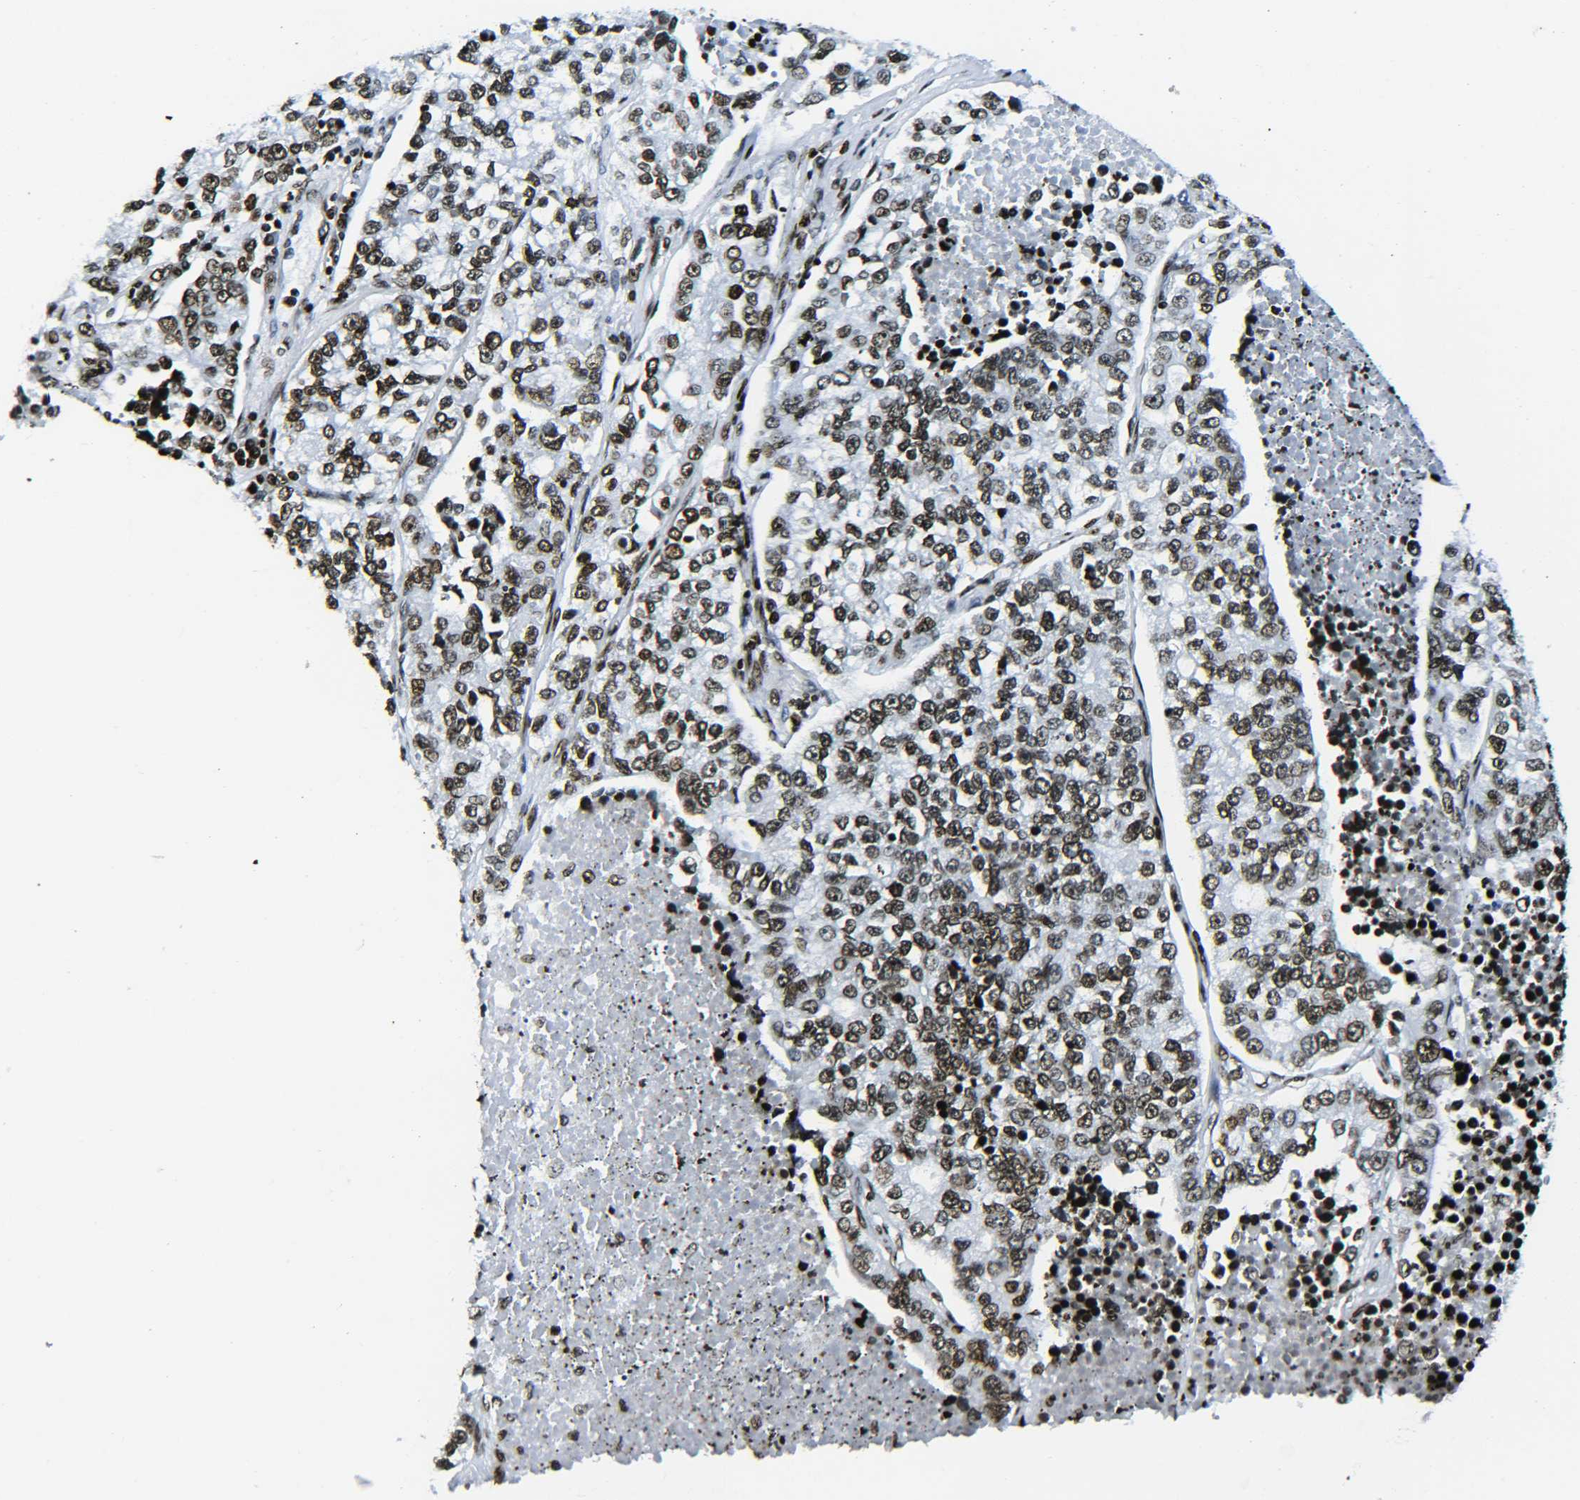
{"staining": {"intensity": "strong", "quantity": ">75%", "location": "nuclear"}, "tissue": "lung cancer", "cell_type": "Tumor cells", "image_type": "cancer", "snomed": [{"axis": "morphology", "description": "Adenocarcinoma, NOS"}, {"axis": "topography", "description": "Lung"}], "caption": "This photomicrograph reveals lung adenocarcinoma stained with immunohistochemistry to label a protein in brown. The nuclear of tumor cells show strong positivity for the protein. Nuclei are counter-stained blue.", "gene": "H2AX", "patient": {"sex": "male", "age": 49}}